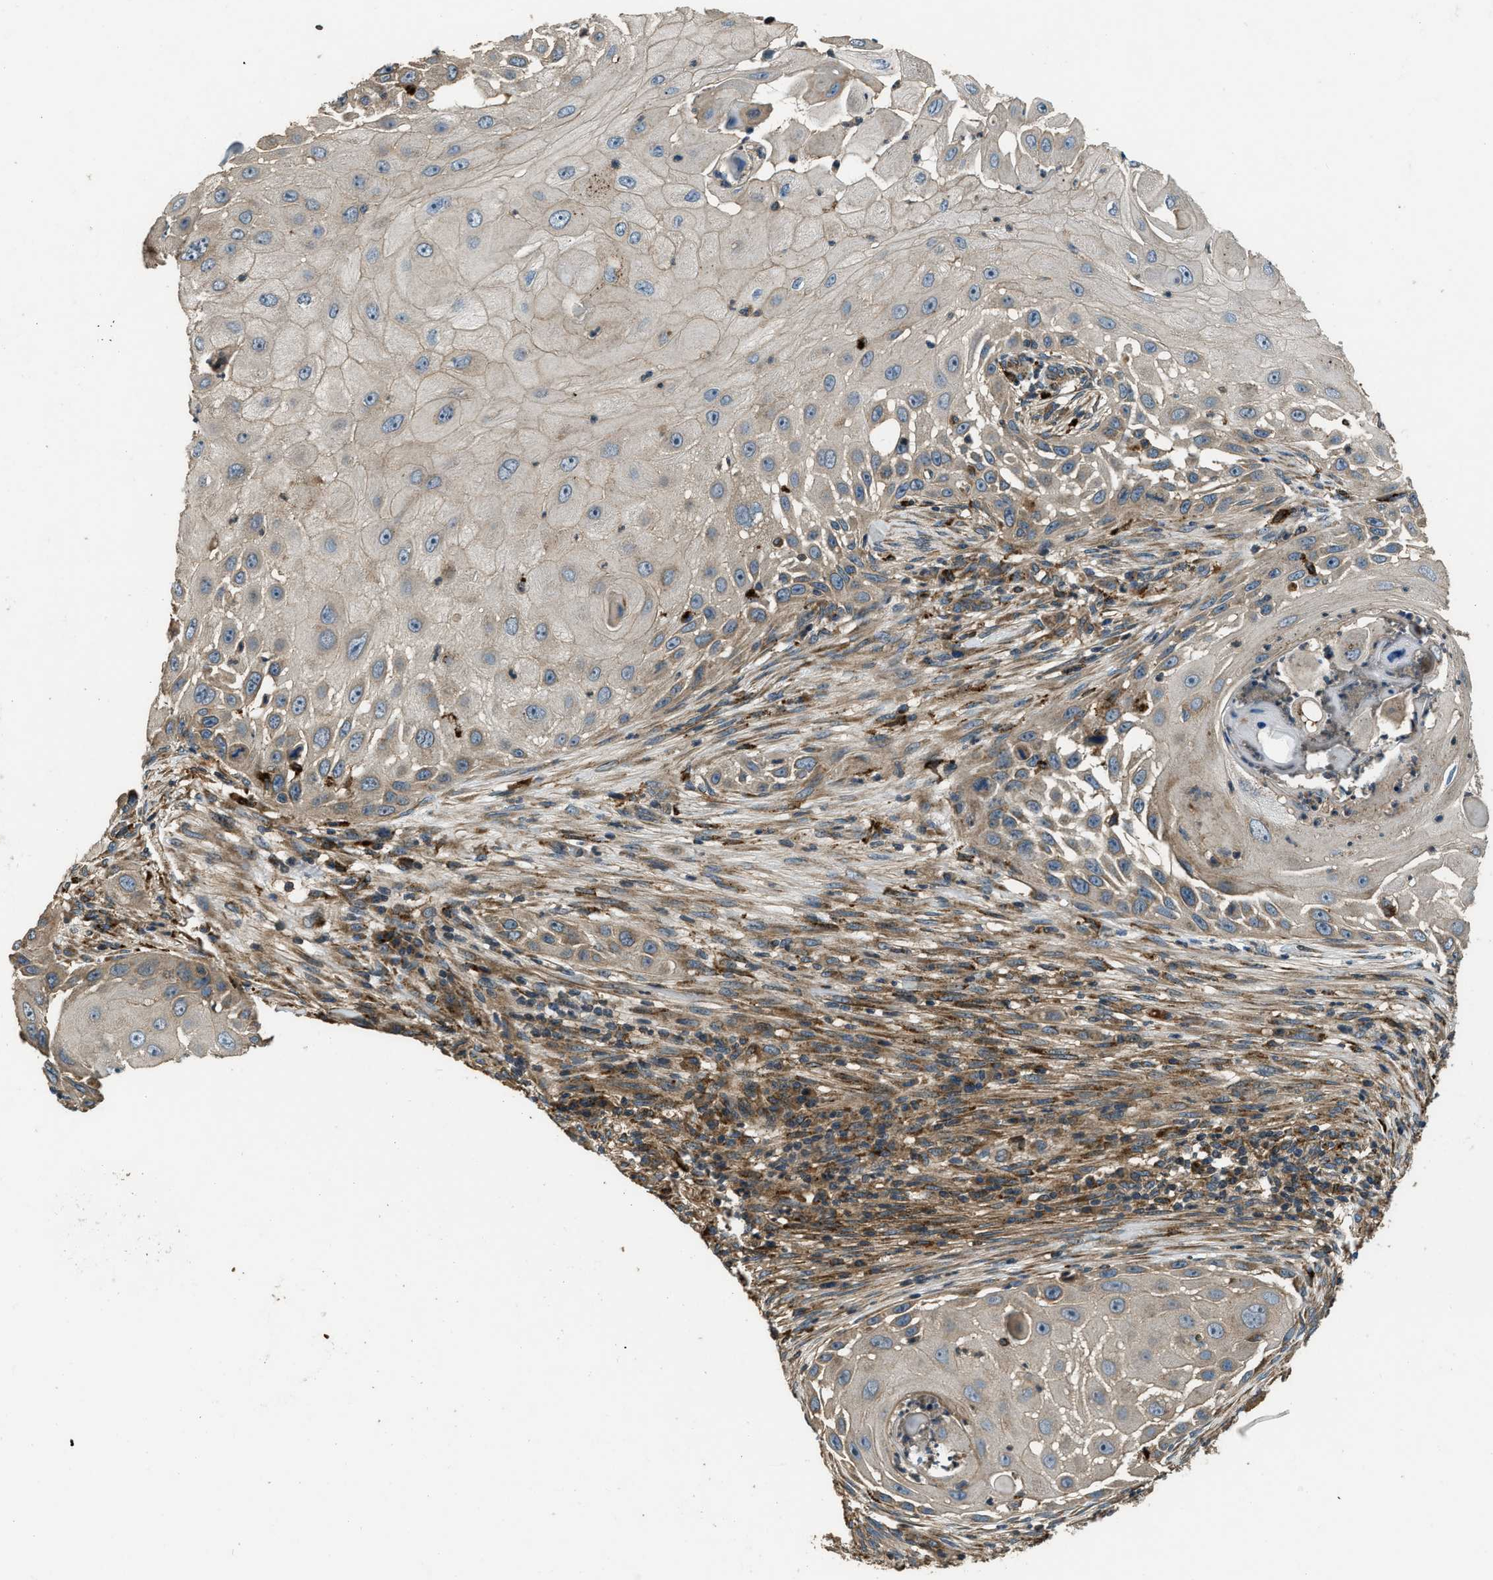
{"staining": {"intensity": "weak", "quantity": "25%-75%", "location": "cytoplasmic/membranous"}, "tissue": "skin cancer", "cell_type": "Tumor cells", "image_type": "cancer", "snomed": [{"axis": "morphology", "description": "Squamous cell carcinoma, NOS"}, {"axis": "topography", "description": "Skin"}], "caption": "The micrograph displays staining of skin cancer, revealing weak cytoplasmic/membranous protein expression (brown color) within tumor cells.", "gene": "GGH", "patient": {"sex": "female", "age": 44}}